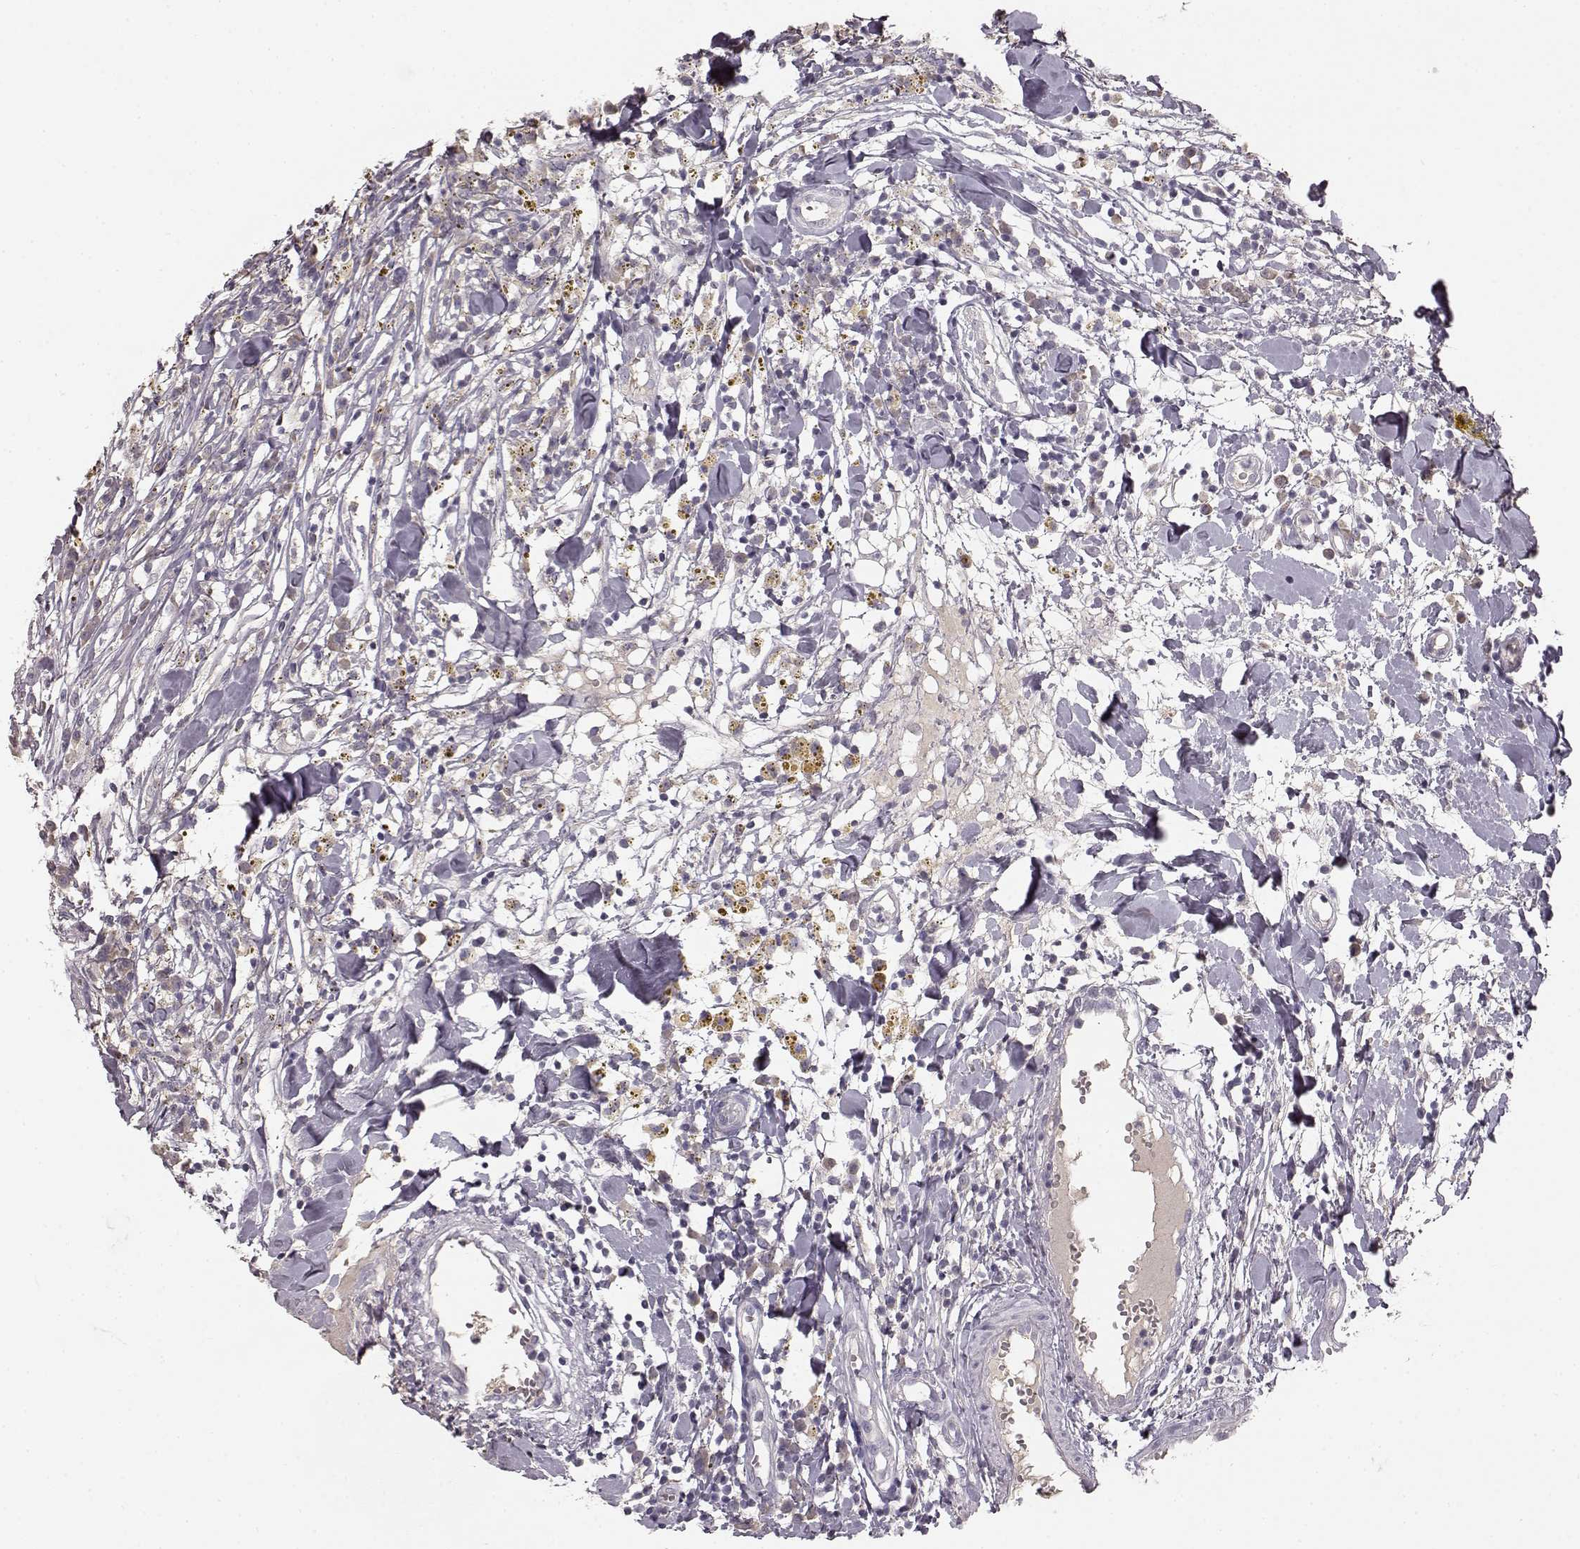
{"staining": {"intensity": "negative", "quantity": "none", "location": "none"}, "tissue": "breast cancer", "cell_type": "Tumor cells", "image_type": "cancer", "snomed": [{"axis": "morphology", "description": "Duct carcinoma"}, {"axis": "topography", "description": "Breast"}], "caption": "Immunohistochemistry micrograph of infiltrating ductal carcinoma (breast) stained for a protein (brown), which demonstrates no positivity in tumor cells.", "gene": "BFSP2", "patient": {"sex": "female", "age": 30}}